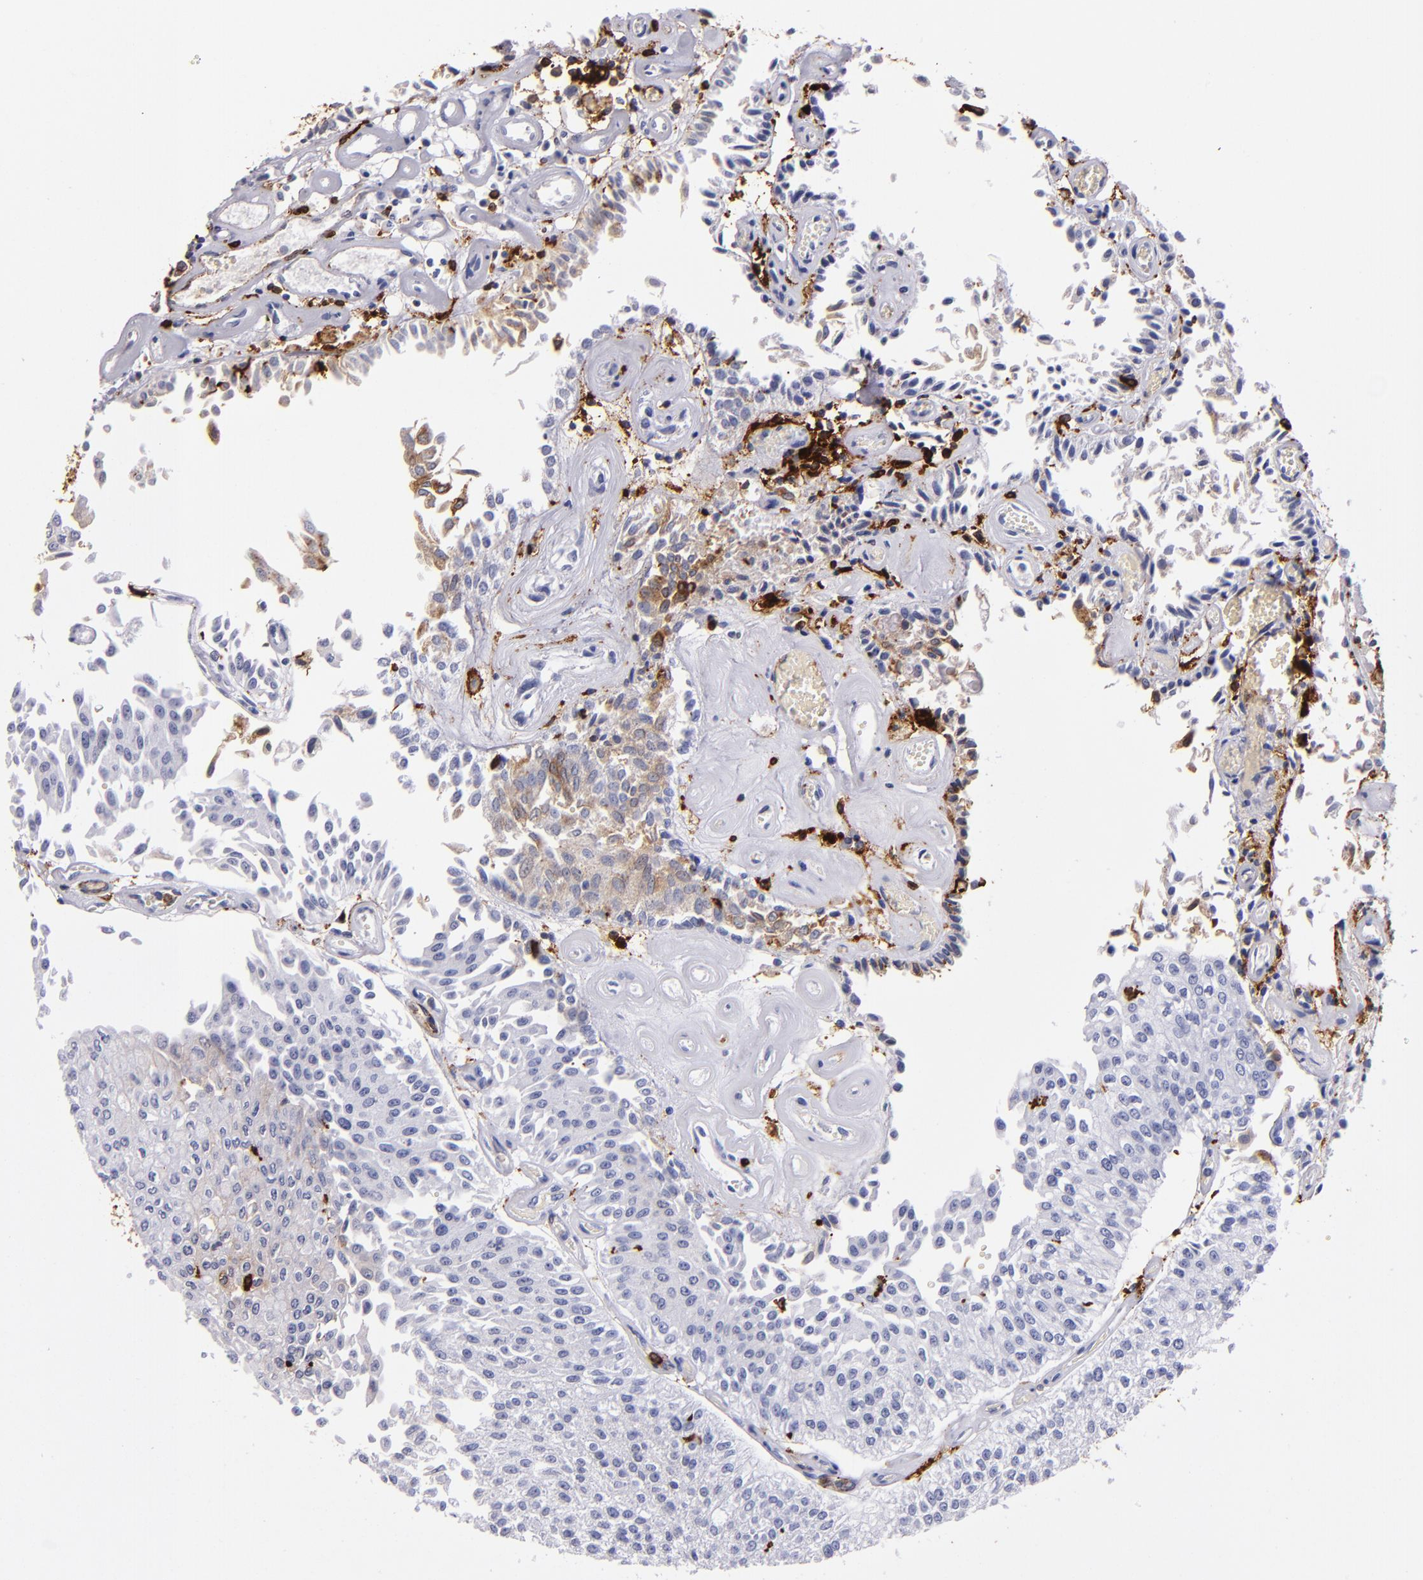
{"staining": {"intensity": "weak", "quantity": "25%-75%", "location": "cytoplasmic/membranous"}, "tissue": "urothelial cancer", "cell_type": "Tumor cells", "image_type": "cancer", "snomed": [{"axis": "morphology", "description": "Urothelial carcinoma, Low grade"}, {"axis": "topography", "description": "Urinary bladder"}], "caption": "An image of urothelial carcinoma (low-grade) stained for a protein exhibits weak cytoplasmic/membranous brown staining in tumor cells. (brown staining indicates protein expression, while blue staining denotes nuclei).", "gene": "HLA-DRA", "patient": {"sex": "male", "age": 86}}